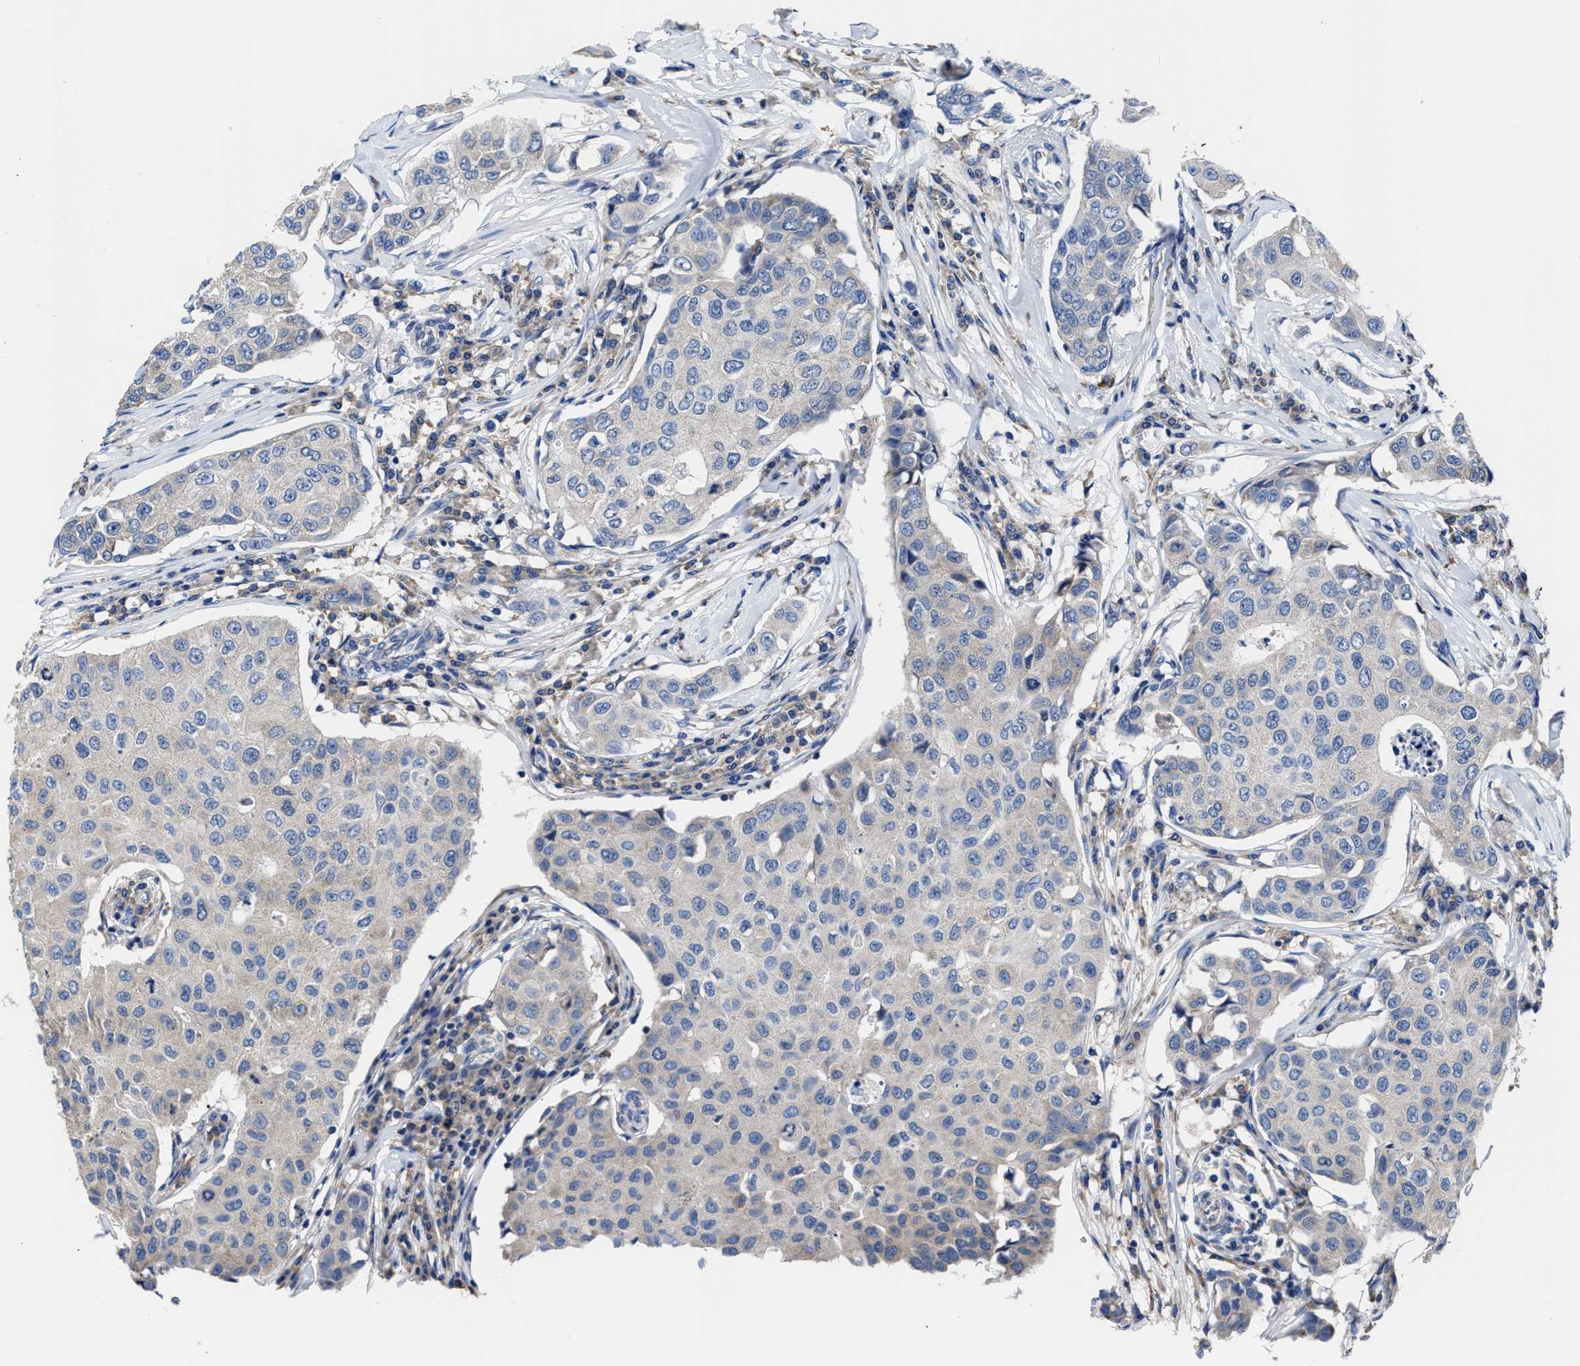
{"staining": {"intensity": "negative", "quantity": "none", "location": "none"}, "tissue": "breast cancer", "cell_type": "Tumor cells", "image_type": "cancer", "snomed": [{"axis": "morphology", "description": "Duct carcinoma"}, {"axis": "topography", "description": "Breast"}], "caption": "Immunohistochemistry (IHC) micrograph of neoplastic tissue: infiltrating ductal carcinoma (breast) stained with DAB (3,3'-diaminobenzidine) demonstrates no significant protein positivity in tumor cells. The staining was performed using DAB (3,3'-diaminobenzidine) to visualize the protein expression in brown, while the nuclei were stained in blue with hematoxylin (Magnification: 20x).", "gene": "SRPK2", "patient": {"sex": "female", "age": 80}}